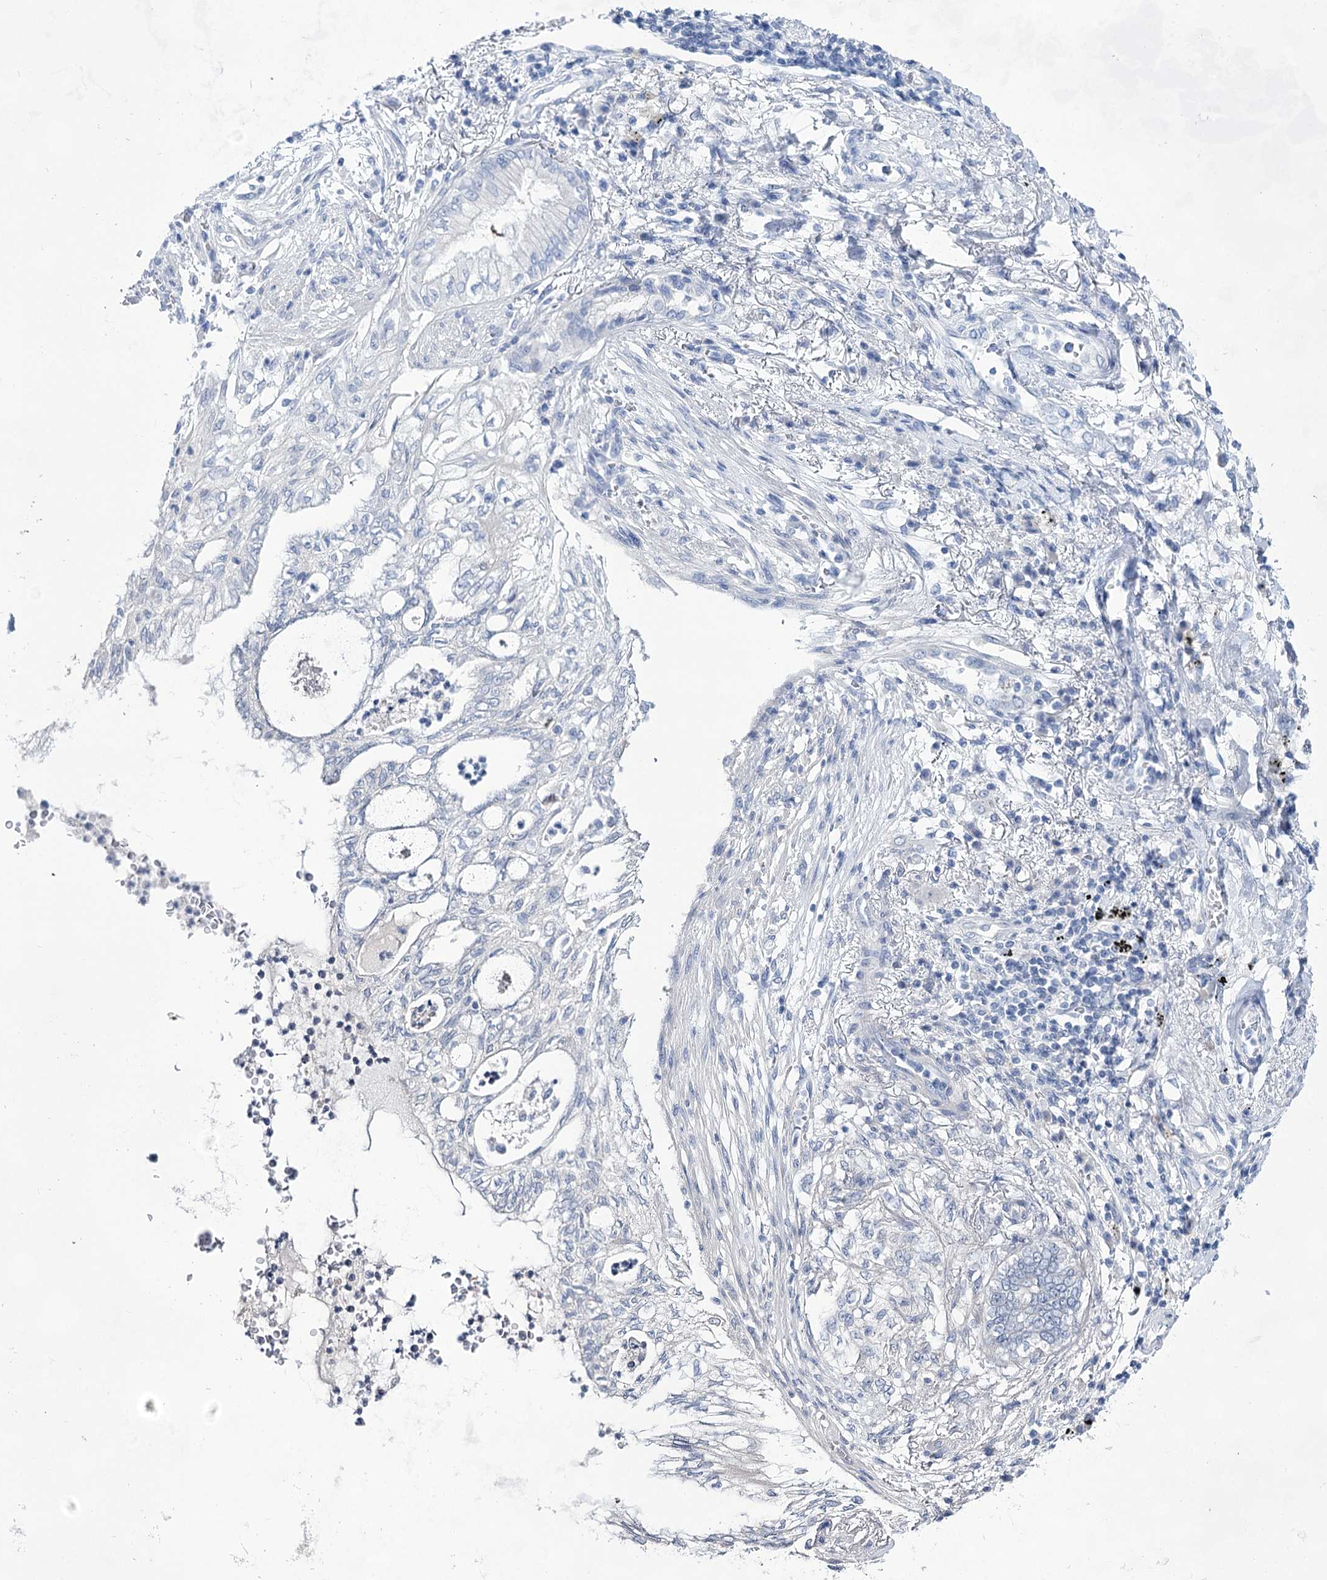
{"staining": {"intensity": "negative", "quantity": "none", "location": "none"}, "tissue": "lung cancer", "cell_type": "Tumor cells", "image_type": "cancer", "snomed": [{"axis": "morphology", "description": "Adenocarcinoma, NOS"}, {"axis": "topography", "description": "Lung"}], "caption": "The micrograph demonstrates no significant positivity in tumor cells of lung cancer (adenocarcinoma). Nuclei are stained in blue.", "gene": "LALBA", "patient": {"sex": "female", "age": 70}}